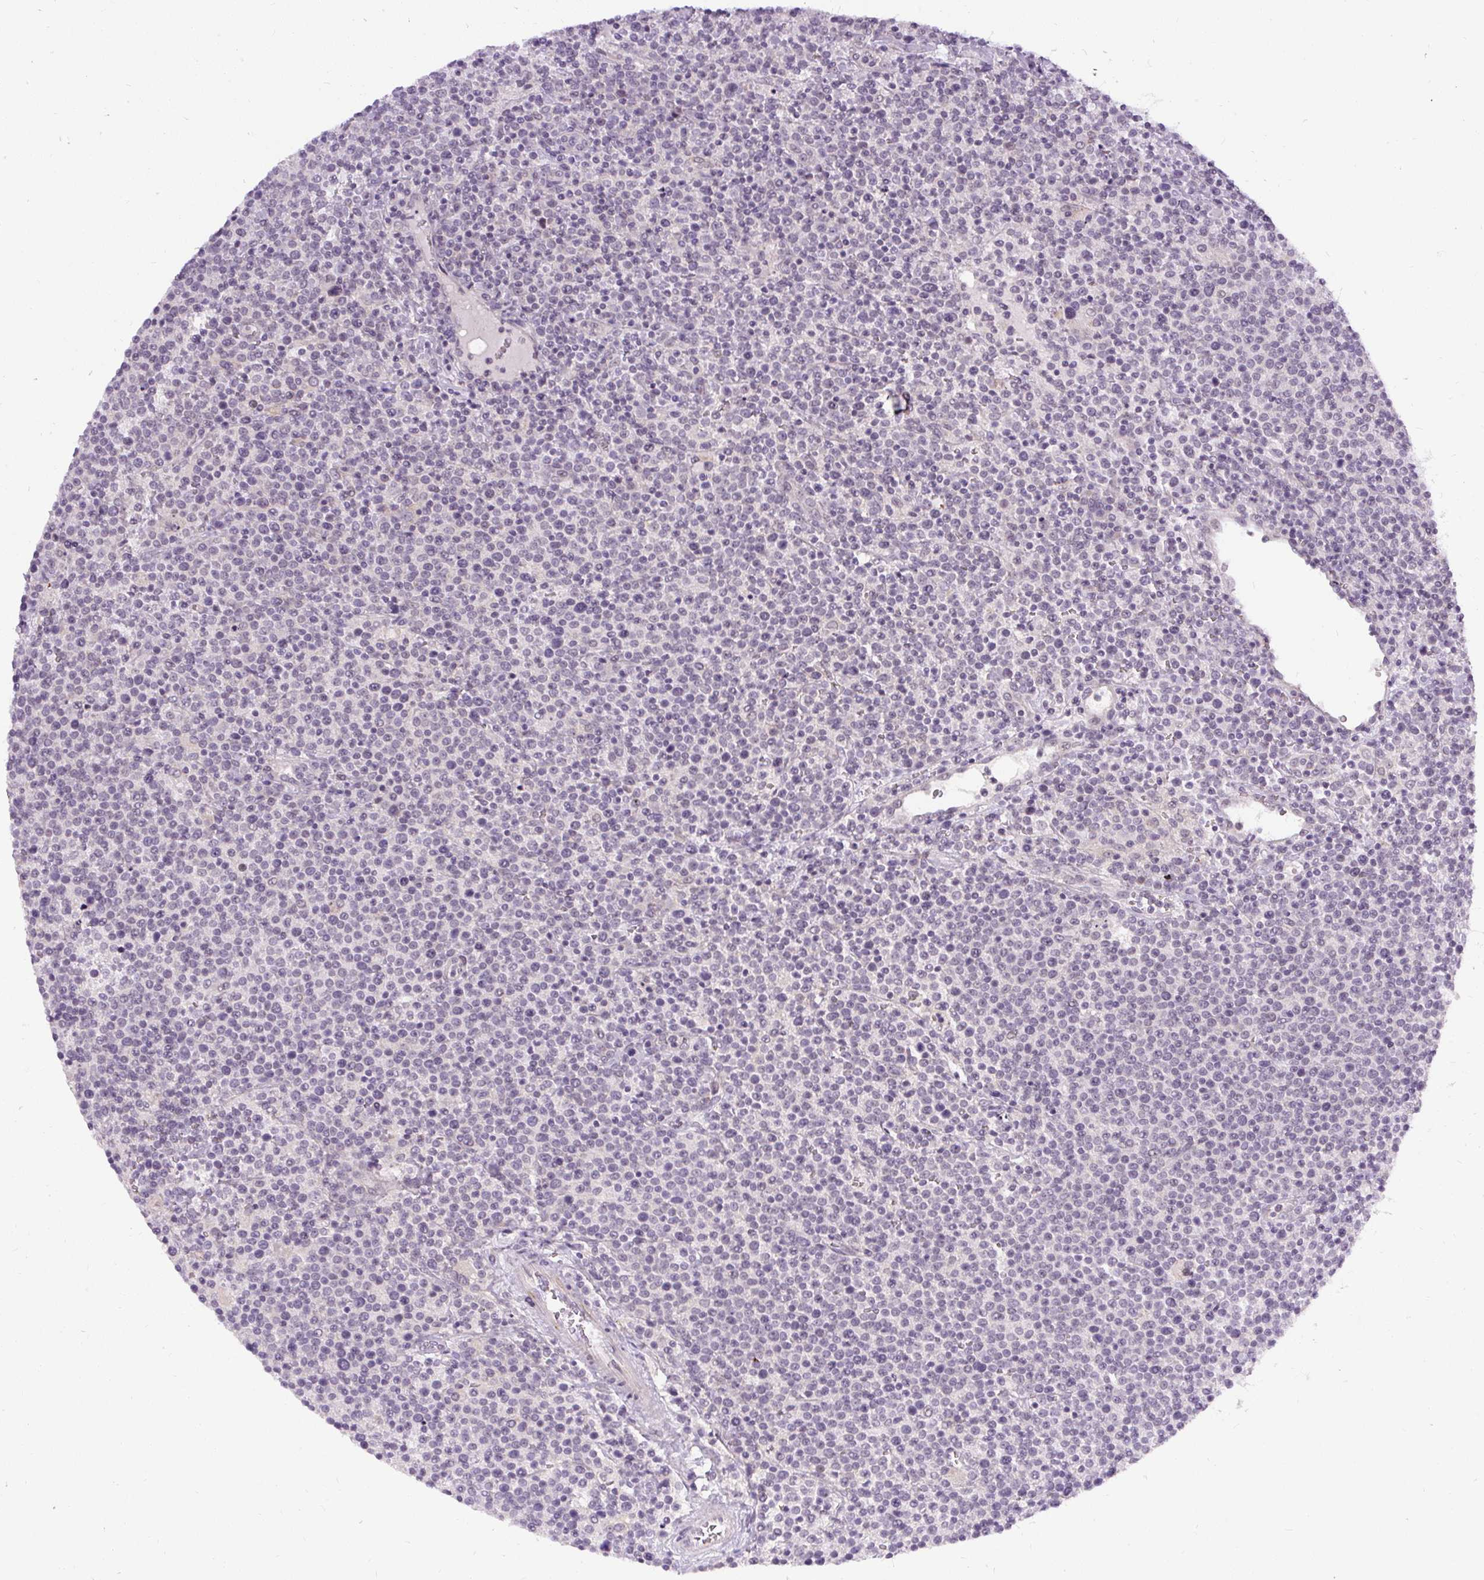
{"staining": {"intensity": "negative", "quantity": "none", "location": "none"}, "tissue": "lymphoma", "cell_type": "Tumor cells", "image_type": "cancer", "snomed": [{"axis": "morphology", "description": "Malignant lymphoma, non-Hodgkin's type, High grade"}, {"axis": "topography", "description": "Lymph node"}], "caption": "High magnification brightfield microscopy of lymphoma stained with DAB (brown) and counterstained with hematoxylin (blue): tumor cells show no significant staining.", "gene": "FAM117B", "patient": {"sex": "male", "age": 61}}